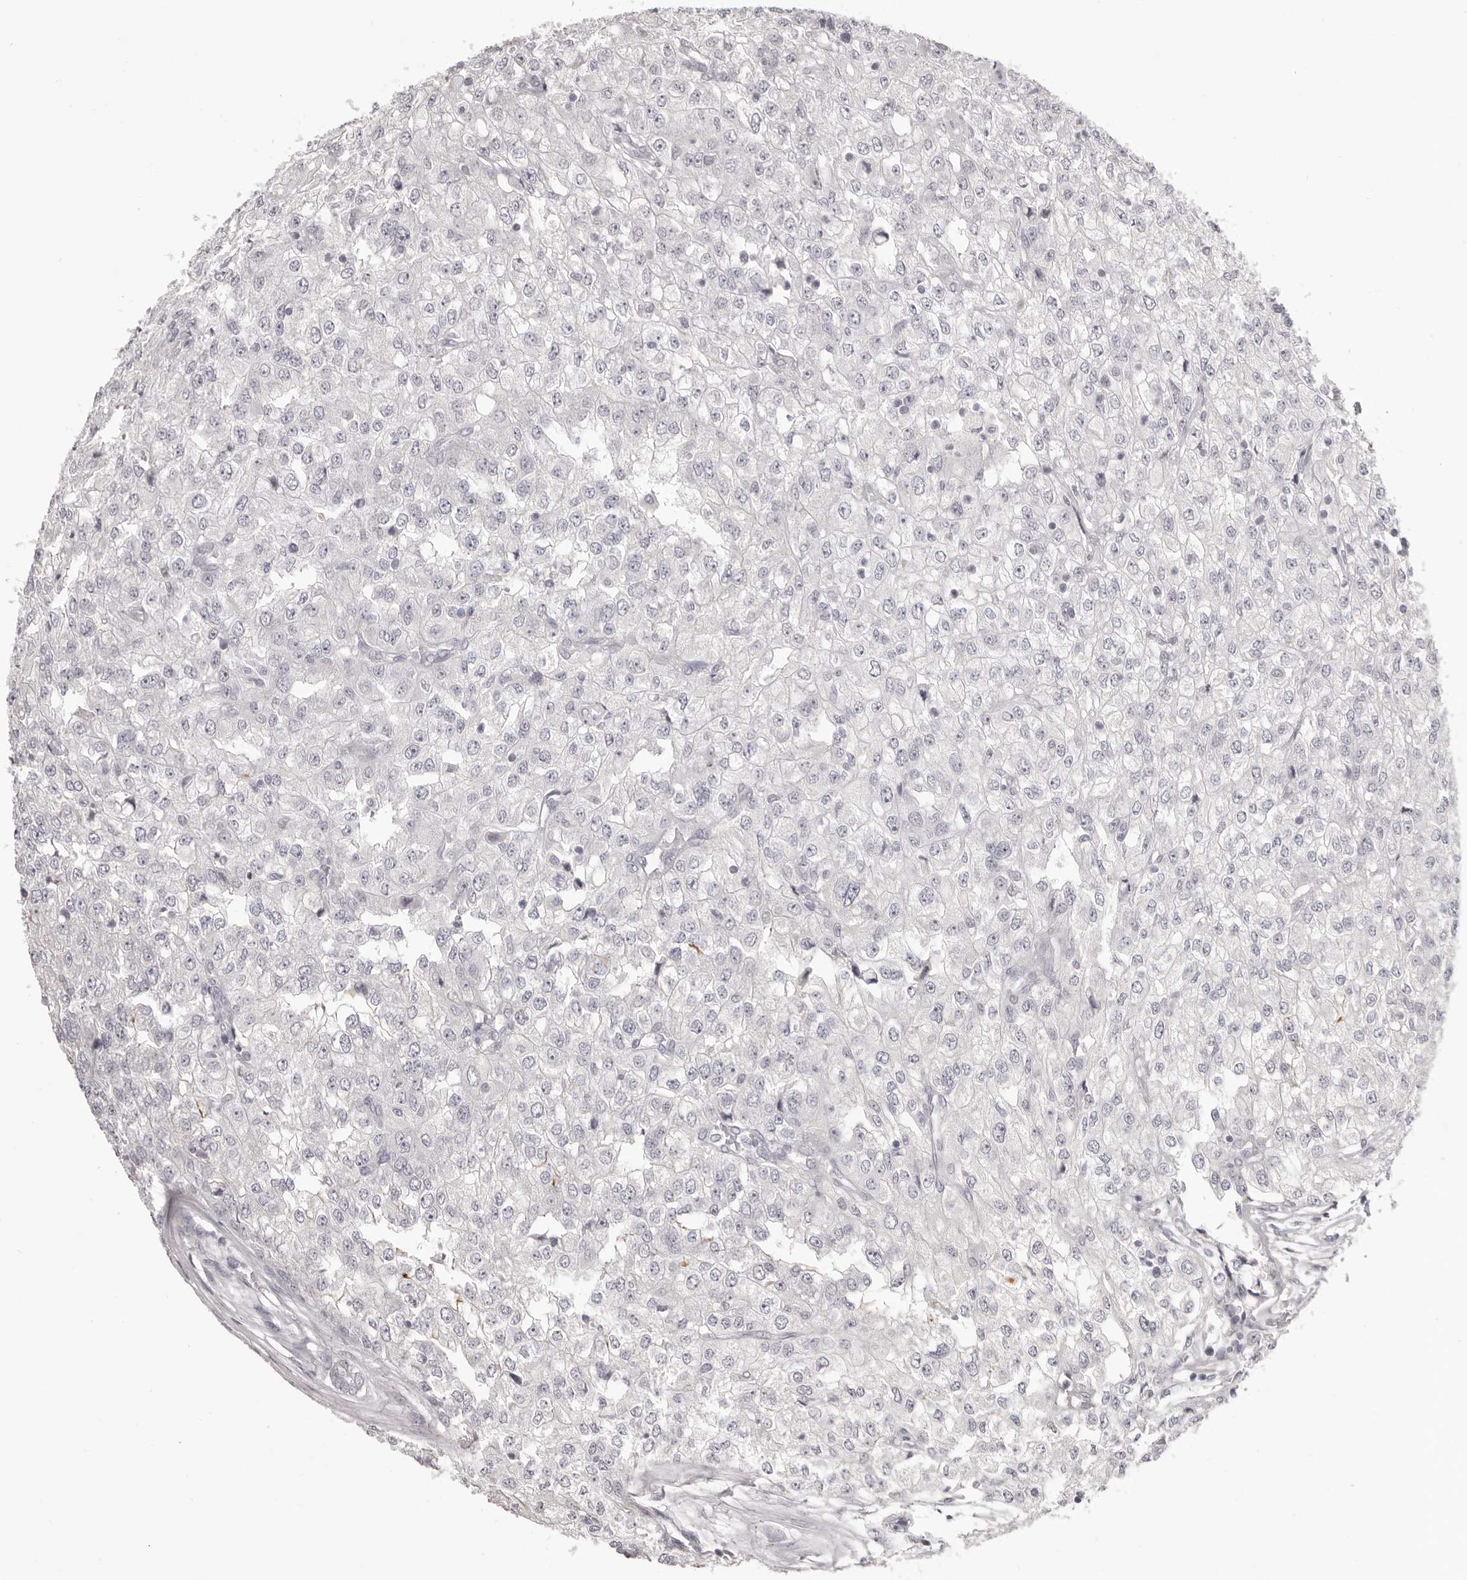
{"staining": {"intensity": "negative", "quantity": "none", "location": "none"}, "tissue": "renal cancer", "cell_type": "Tumor cells", "image_type": "cancer", "snomed": [{"axis": "morphology", "description": "Adenocarcinoma, NOS"}, {"axis": "topography", "description": "Kidney"}], "caption": "An immunohistochemistry histopathology image of adenocarcinoma (renal) is shown. There is no staining in tumor cells of adenocarcinoma (renal).", "gene": "OTUD3", "patient": {"sex": "female", "age": 54}}